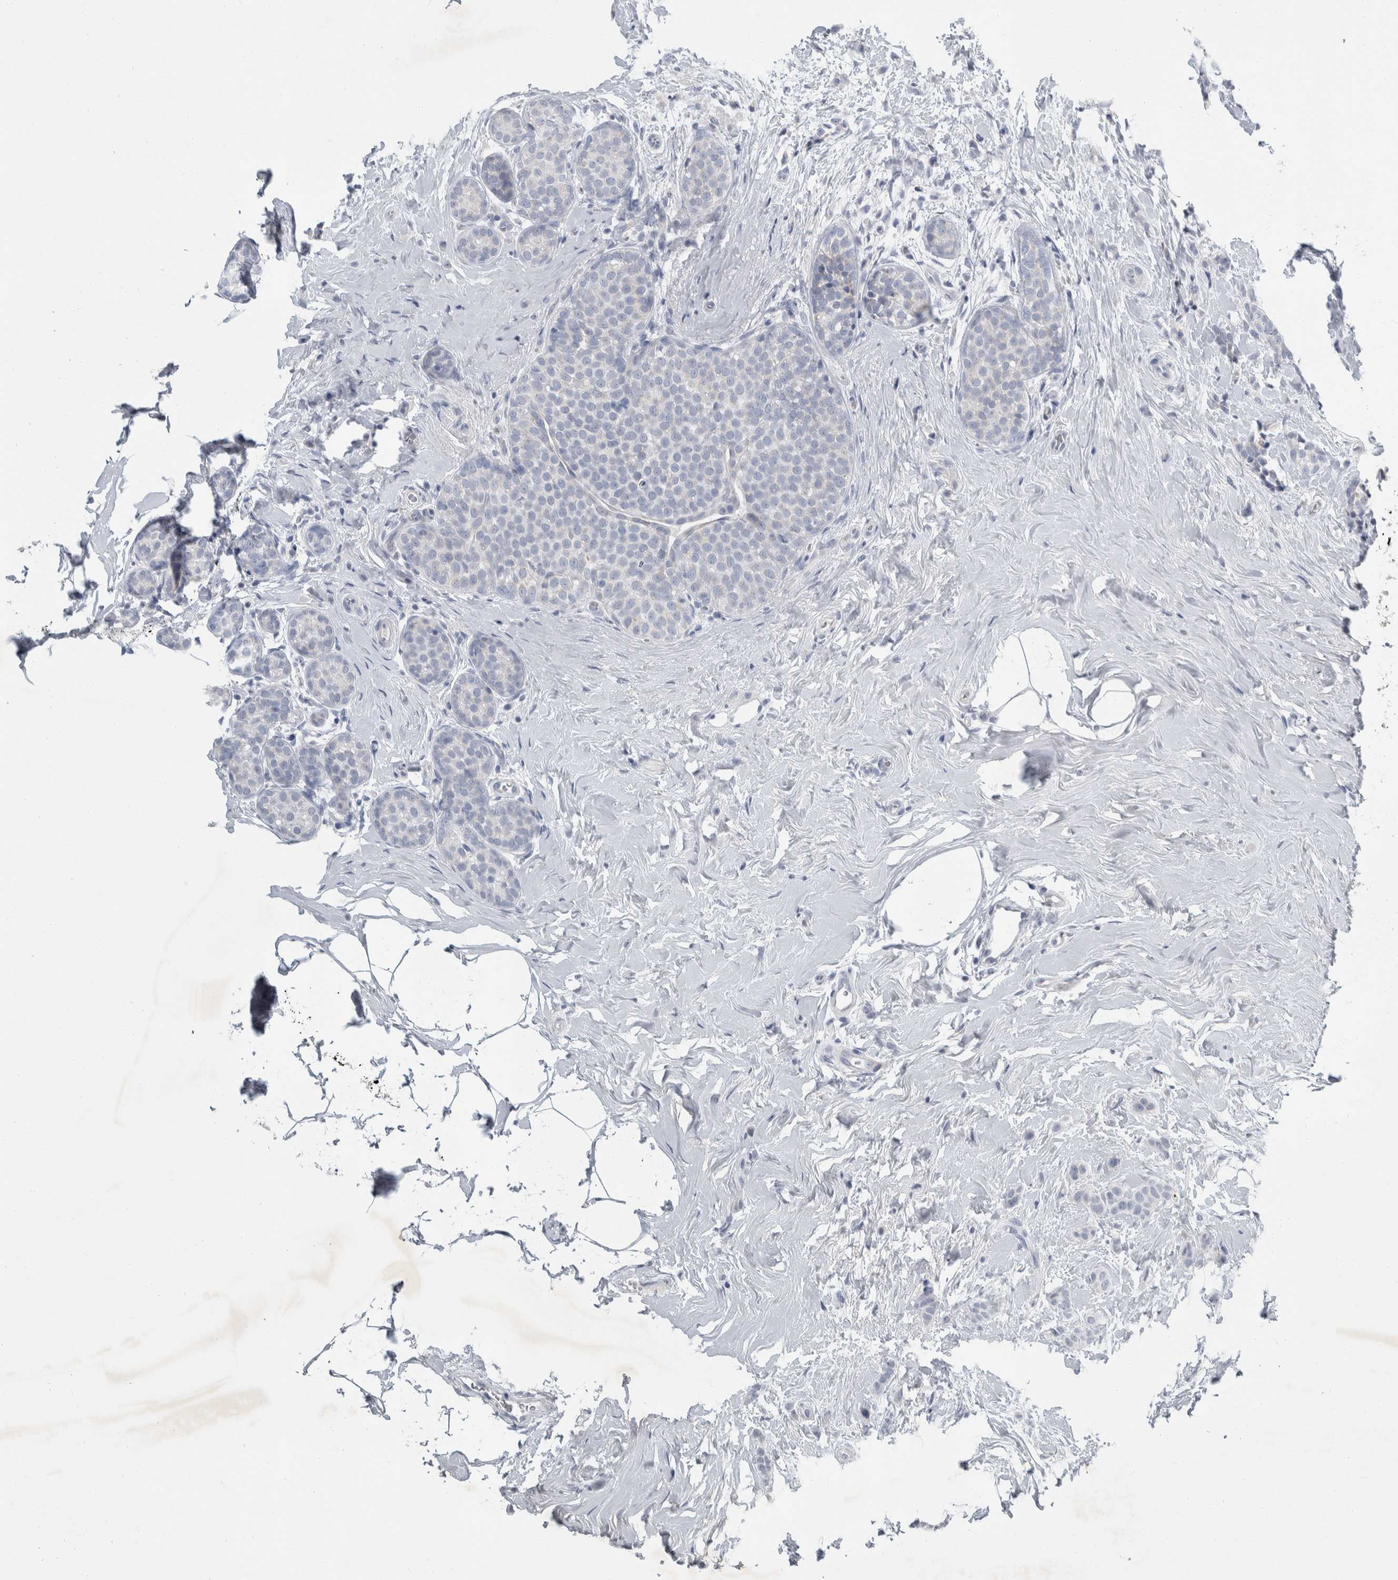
{"staining": {"intensity": "negative", "quantity": "none", "location": "none"}, "tissue": "breast cancer", "cell_type": "Tumor cells", "image_type": "cancer", "snomed": [{"axis": "morphology", "description": "Lobular carcinoma, in situ"}, {"axis": "morphology", "description": "Lobular carcinoma"}, {"axis": "topography", "description": "Breast"}], "caption": "This is an IHC micrograph of breast cancer (lobular carcinoma). There is no positivity in tumor cells.", "gene": "FXYD7", "patient": {"sex": "female", "age": 41}}